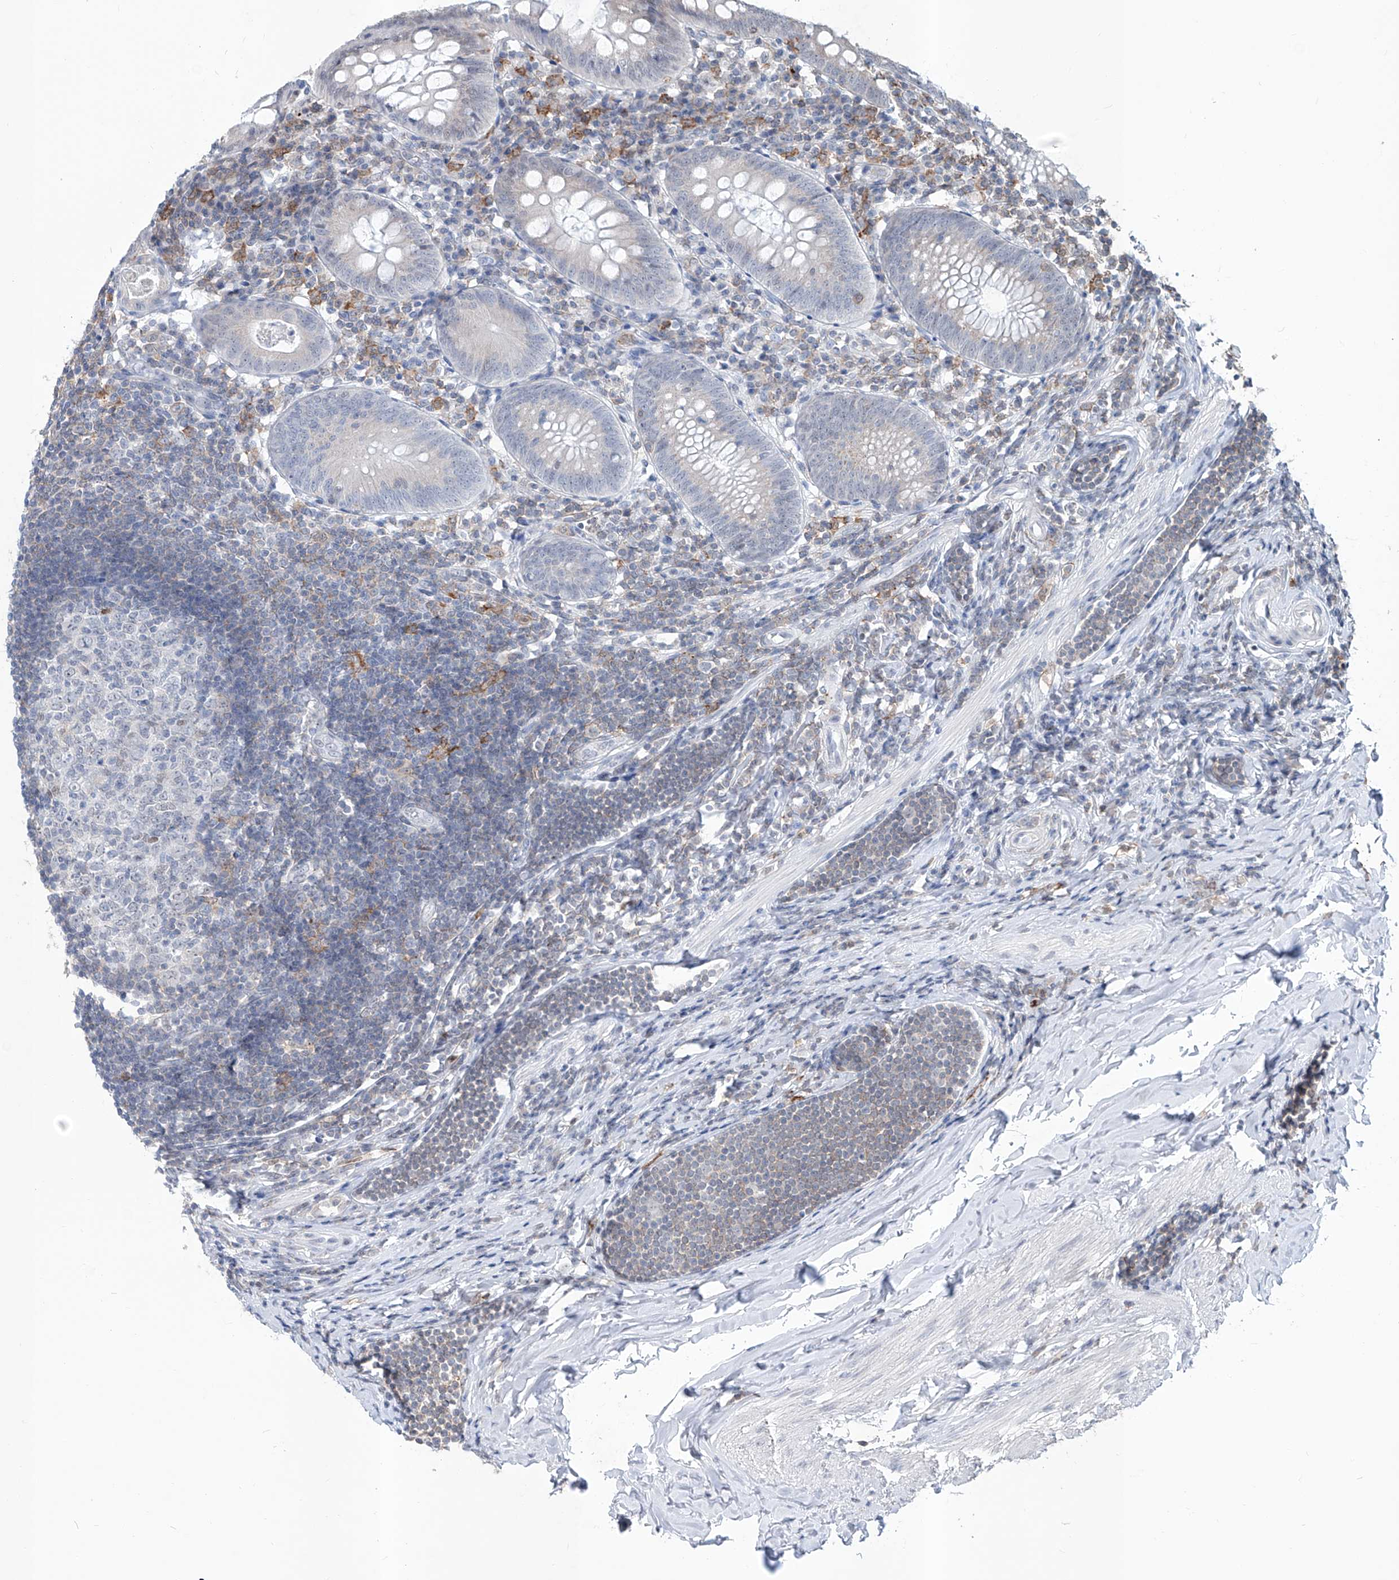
{"staining": {"intensity": "negative", "quantity": "none", "location": "none"}, "tissue": "appendix", "cell_type": "Glandular cells", "image_type": "normal", "snomed": [{"axis": "morphology", "description": "Normal tissue, NOS"}, {"axis": "topography", "description": "Appendix"}], "caption": "Glandular cells are negative for protein expression in benign human appendix.", "gene": "ZBTB48", "patient": {"sex": "female", "age": 54}}